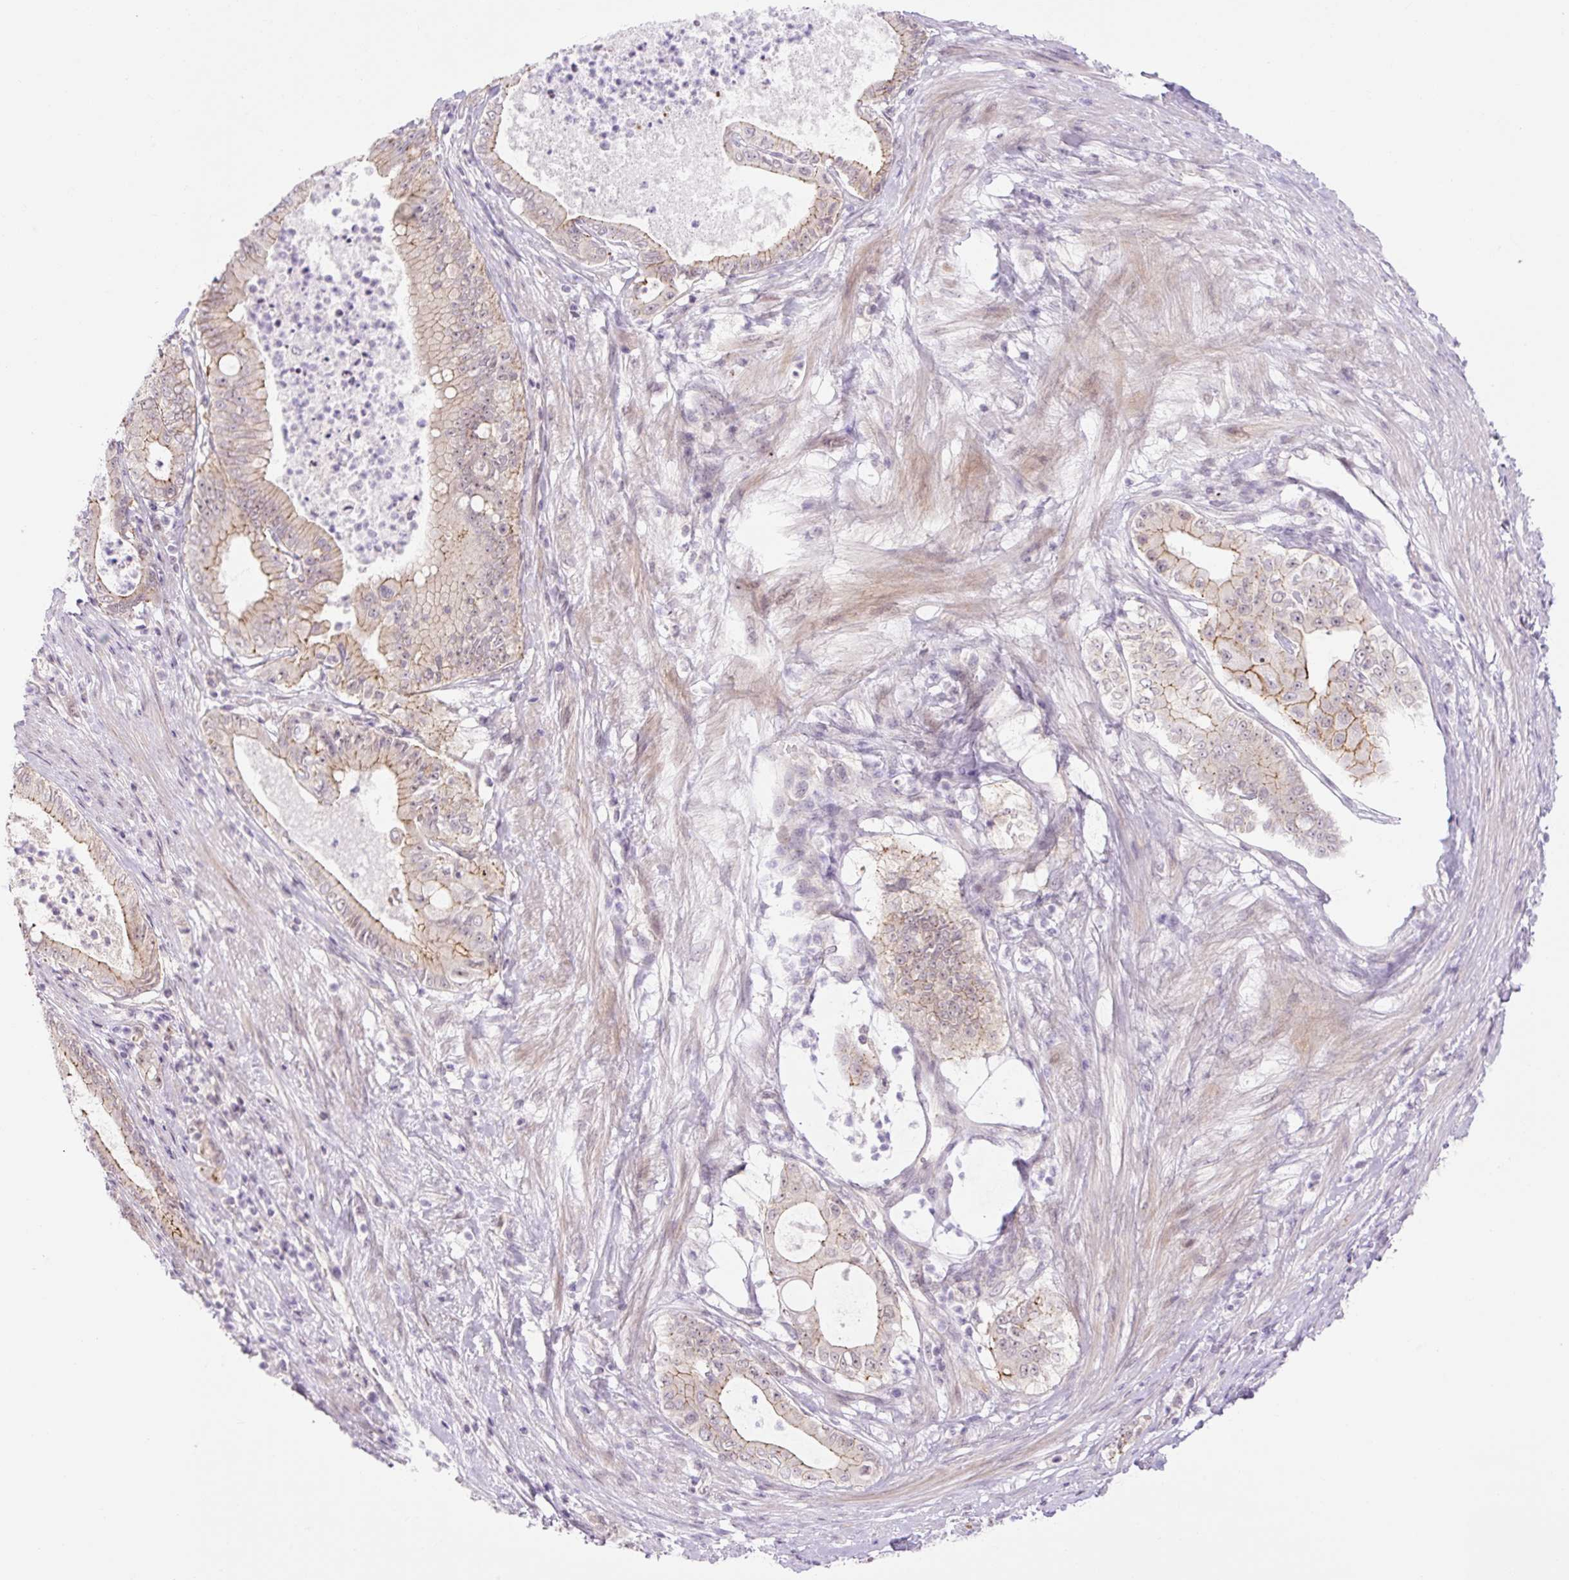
{"staining": {"intensity": "moderate", "quantity": ">75%", "location": "cytoplasmic/membranous"}, "tissue": "pancreatic cancer", "cell_type": "Tumor cells", "image_type": "cancer", "snomed": [{"axis": "morphology", "description": "Adenocarcinoma, NOS"}, {"axis": "topography", "description": "Pancreas"}], "caption": "Immunohistochemistry of human adenocarcinoma (pancreatic) shows medium levels of moderate cytoplasmic/membranous expression in about >75% of tumor cells.", "gene": "ICE1", "patient": {"sex": "male", "age": 71}}